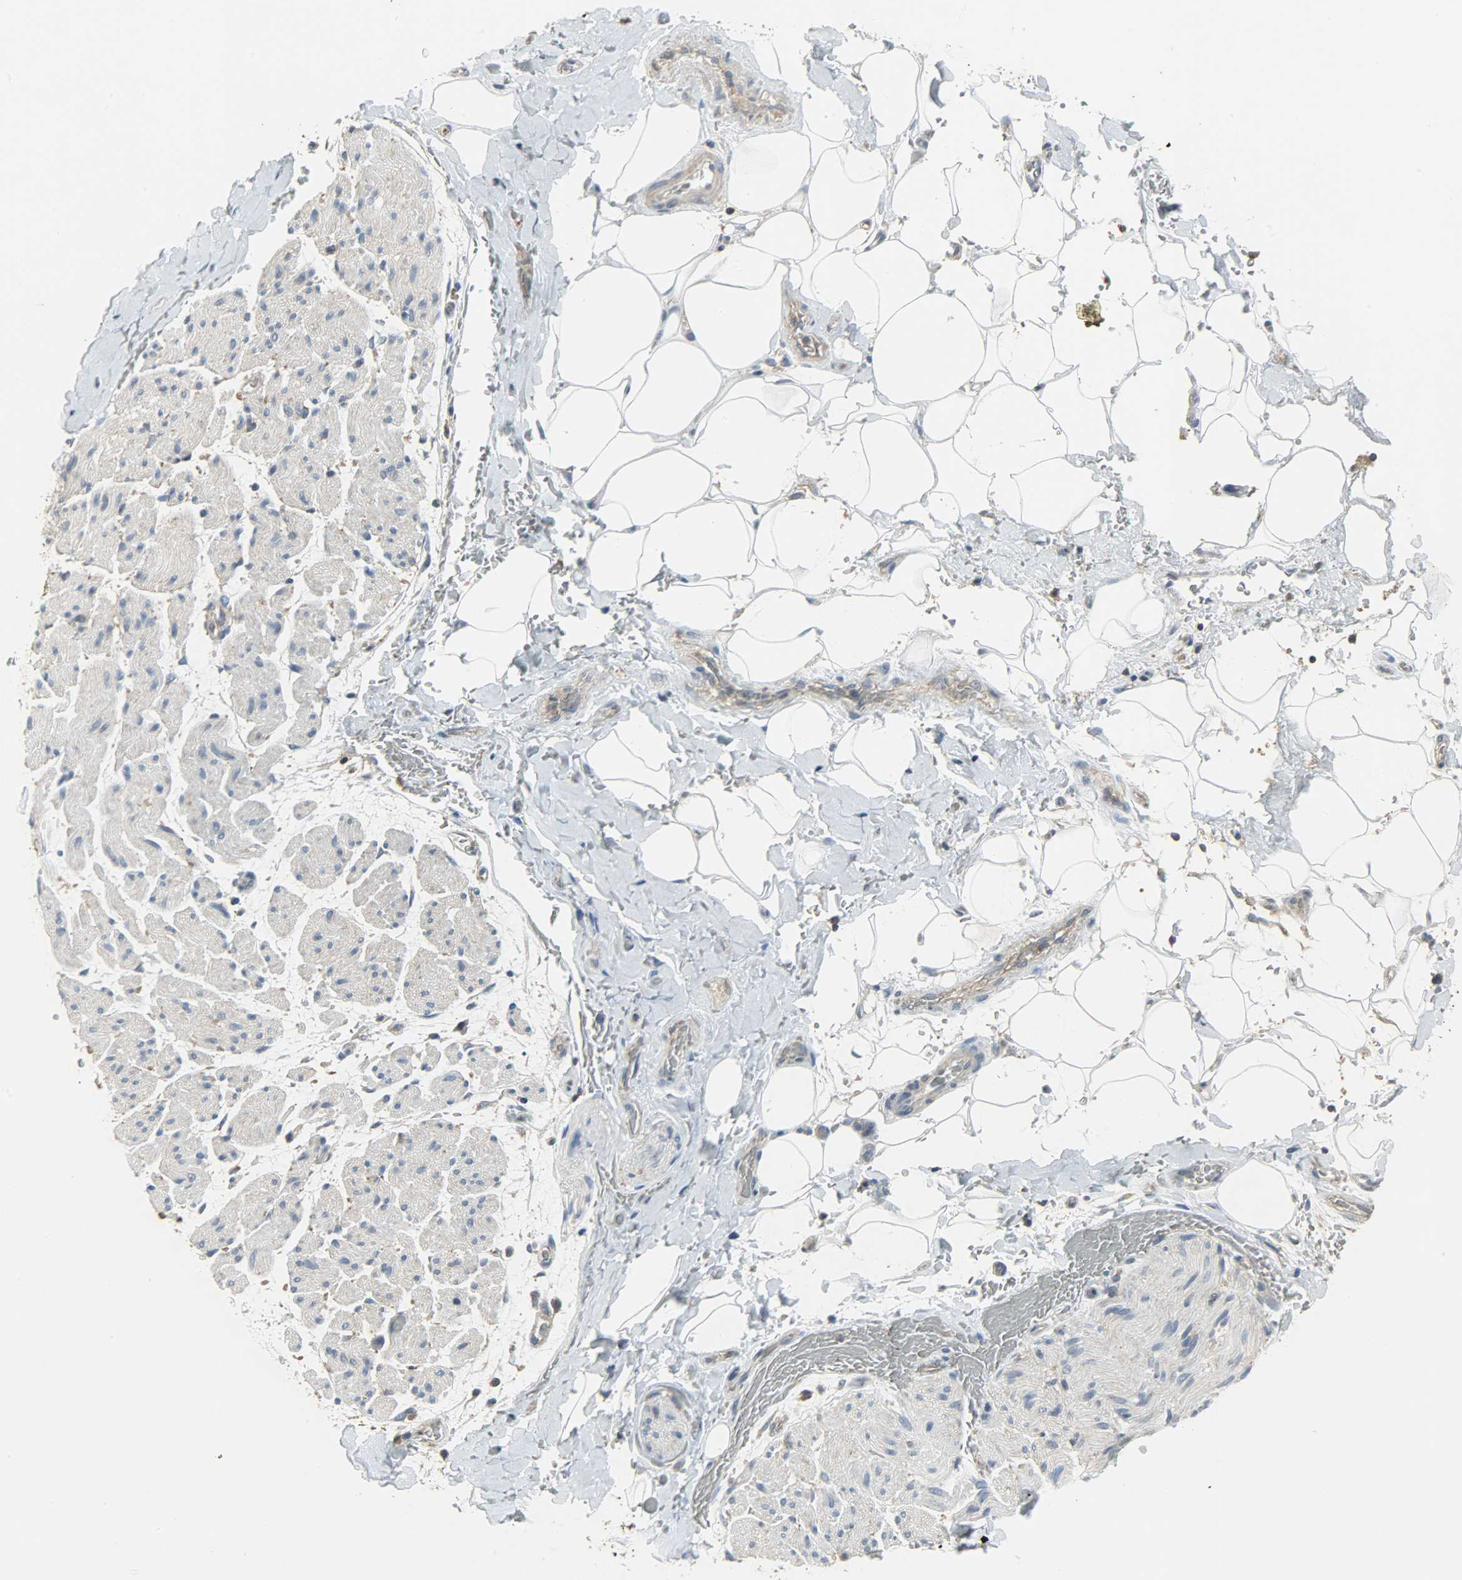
{"staining": {"intensity": "negative", "quantity": "none", "location": "none"}, "tissue": "adipose tissue", "cell_type": "Adipocytes", "image_type": "normal", "snomed": [{"axis": "morphology", "description": "Normal tissue, NOS"}, {"axis": "morphology", "description": "Cholangiocarcinoma"}, {"axis": "topography", "description": "Liver"}, {"axis": "topography", "description": "Peripheral nerve tissue"}], "caption": "Adipocytes are negative for protein expression in normal human adipose tissue. The staining was performed using DAB (3,3'-diaminobenzidine) to visualize the protein expression in brown, while the nuclei were stained in blue with hematoxylin (Magnification: 20x).", "gene": "DNAJA4", "patient": {"sex": "male", "age": 50}}